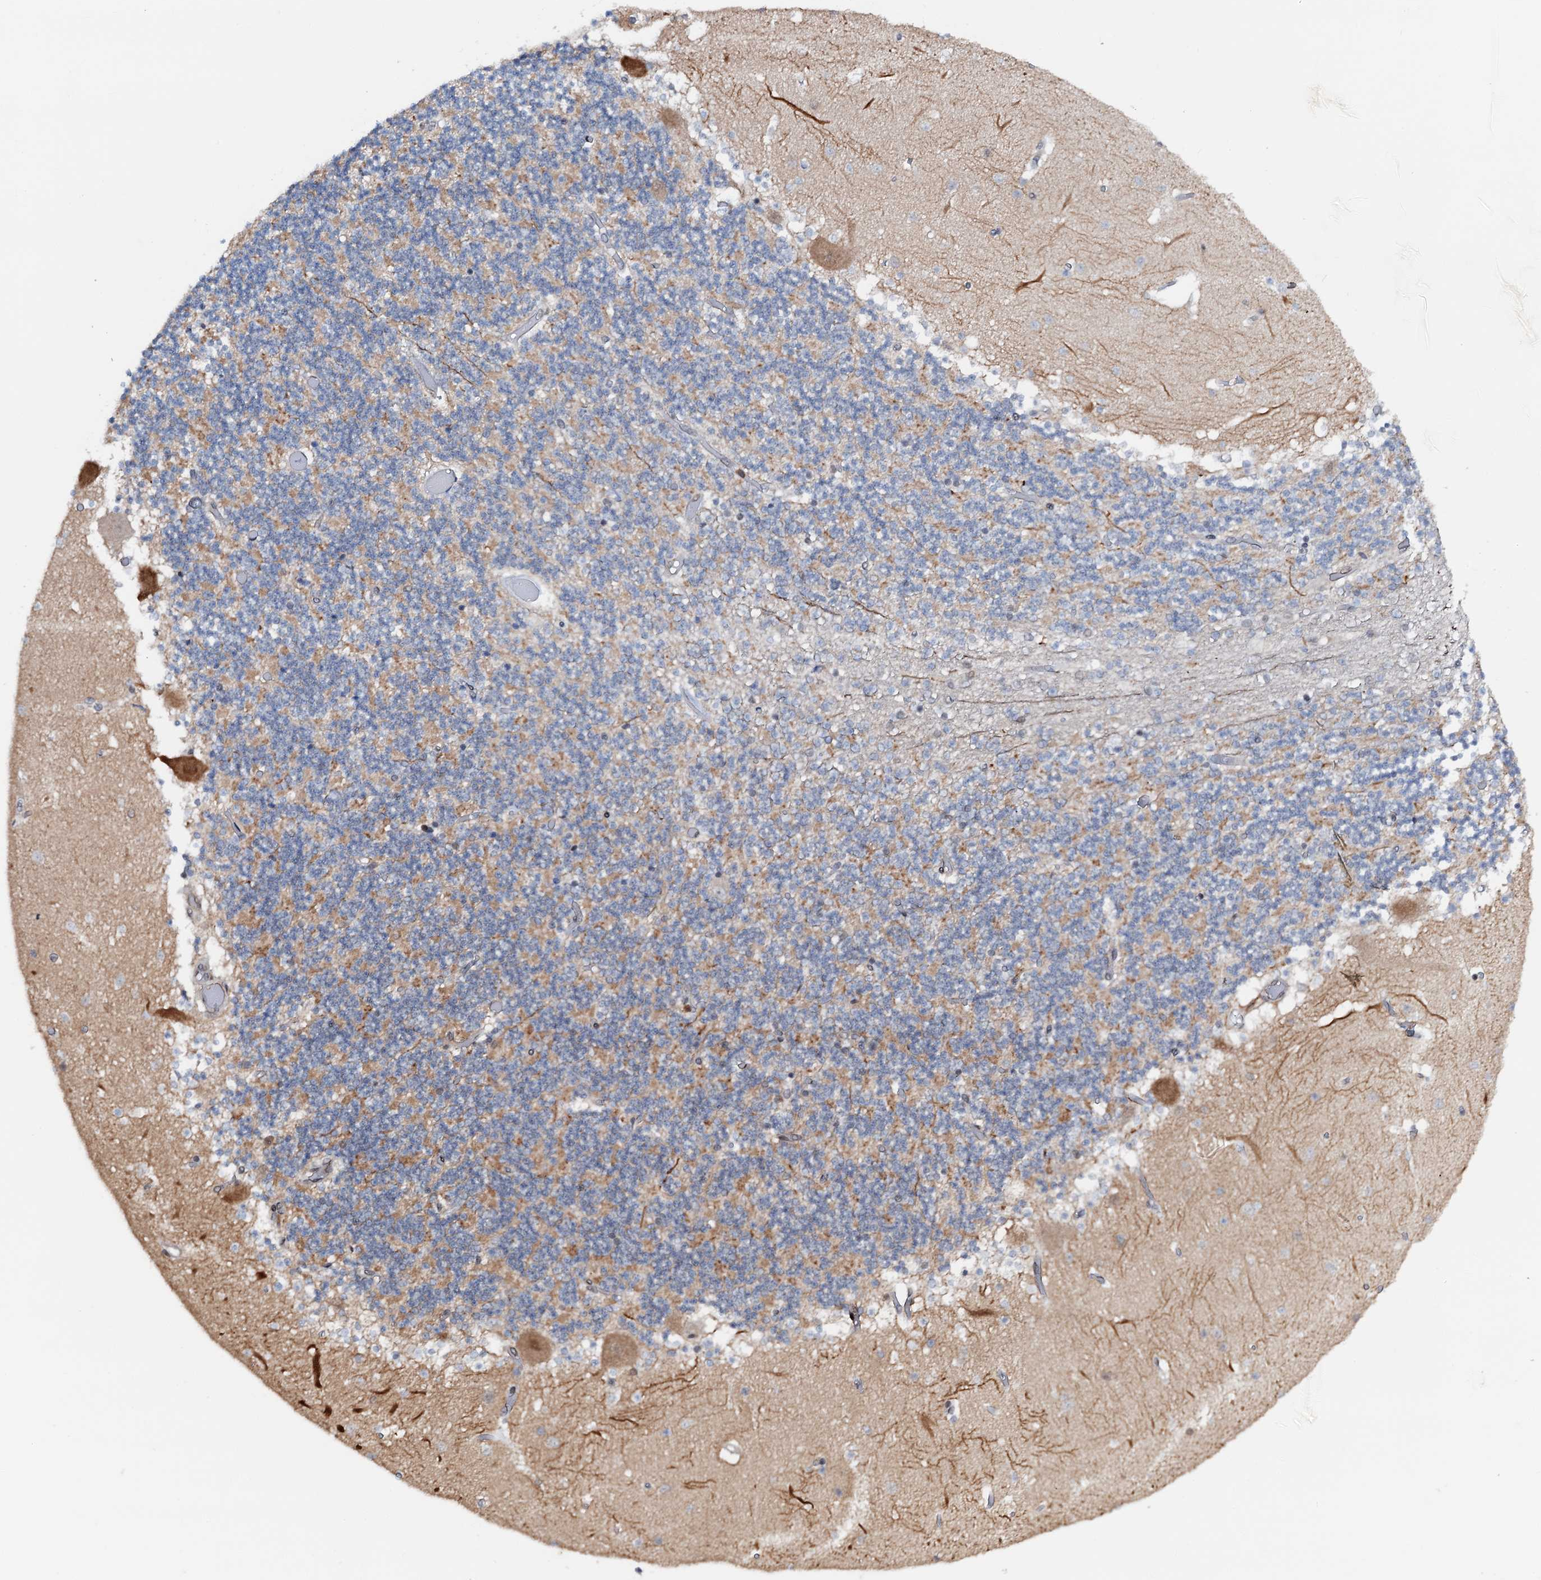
{"staining": {"intensity": "moderate", "quantity": ">75%", "location": "cytoplasmic/membranous"}, "tissue": "cerebellum", "cell_type": "Cells in granular layer", "image_type": "normal", "snomed": [{"axis": "morphology", "description": "Normal tissue, NOS"}, {"axis": "topography", "description": "Cerebellum"}], "caption": "Protein expression analysis of normal cerebellum exhibits moderate cytoplasmic/membranous staining in approximately >75% of cells in granular layer. The protein of interest is stained brown, and the nuclei are stained in blue (DAB IHC with brightfield microscopy, high magnification).", "gene": "ZNF609", "patient": {"sex": "female", "age": 28}}